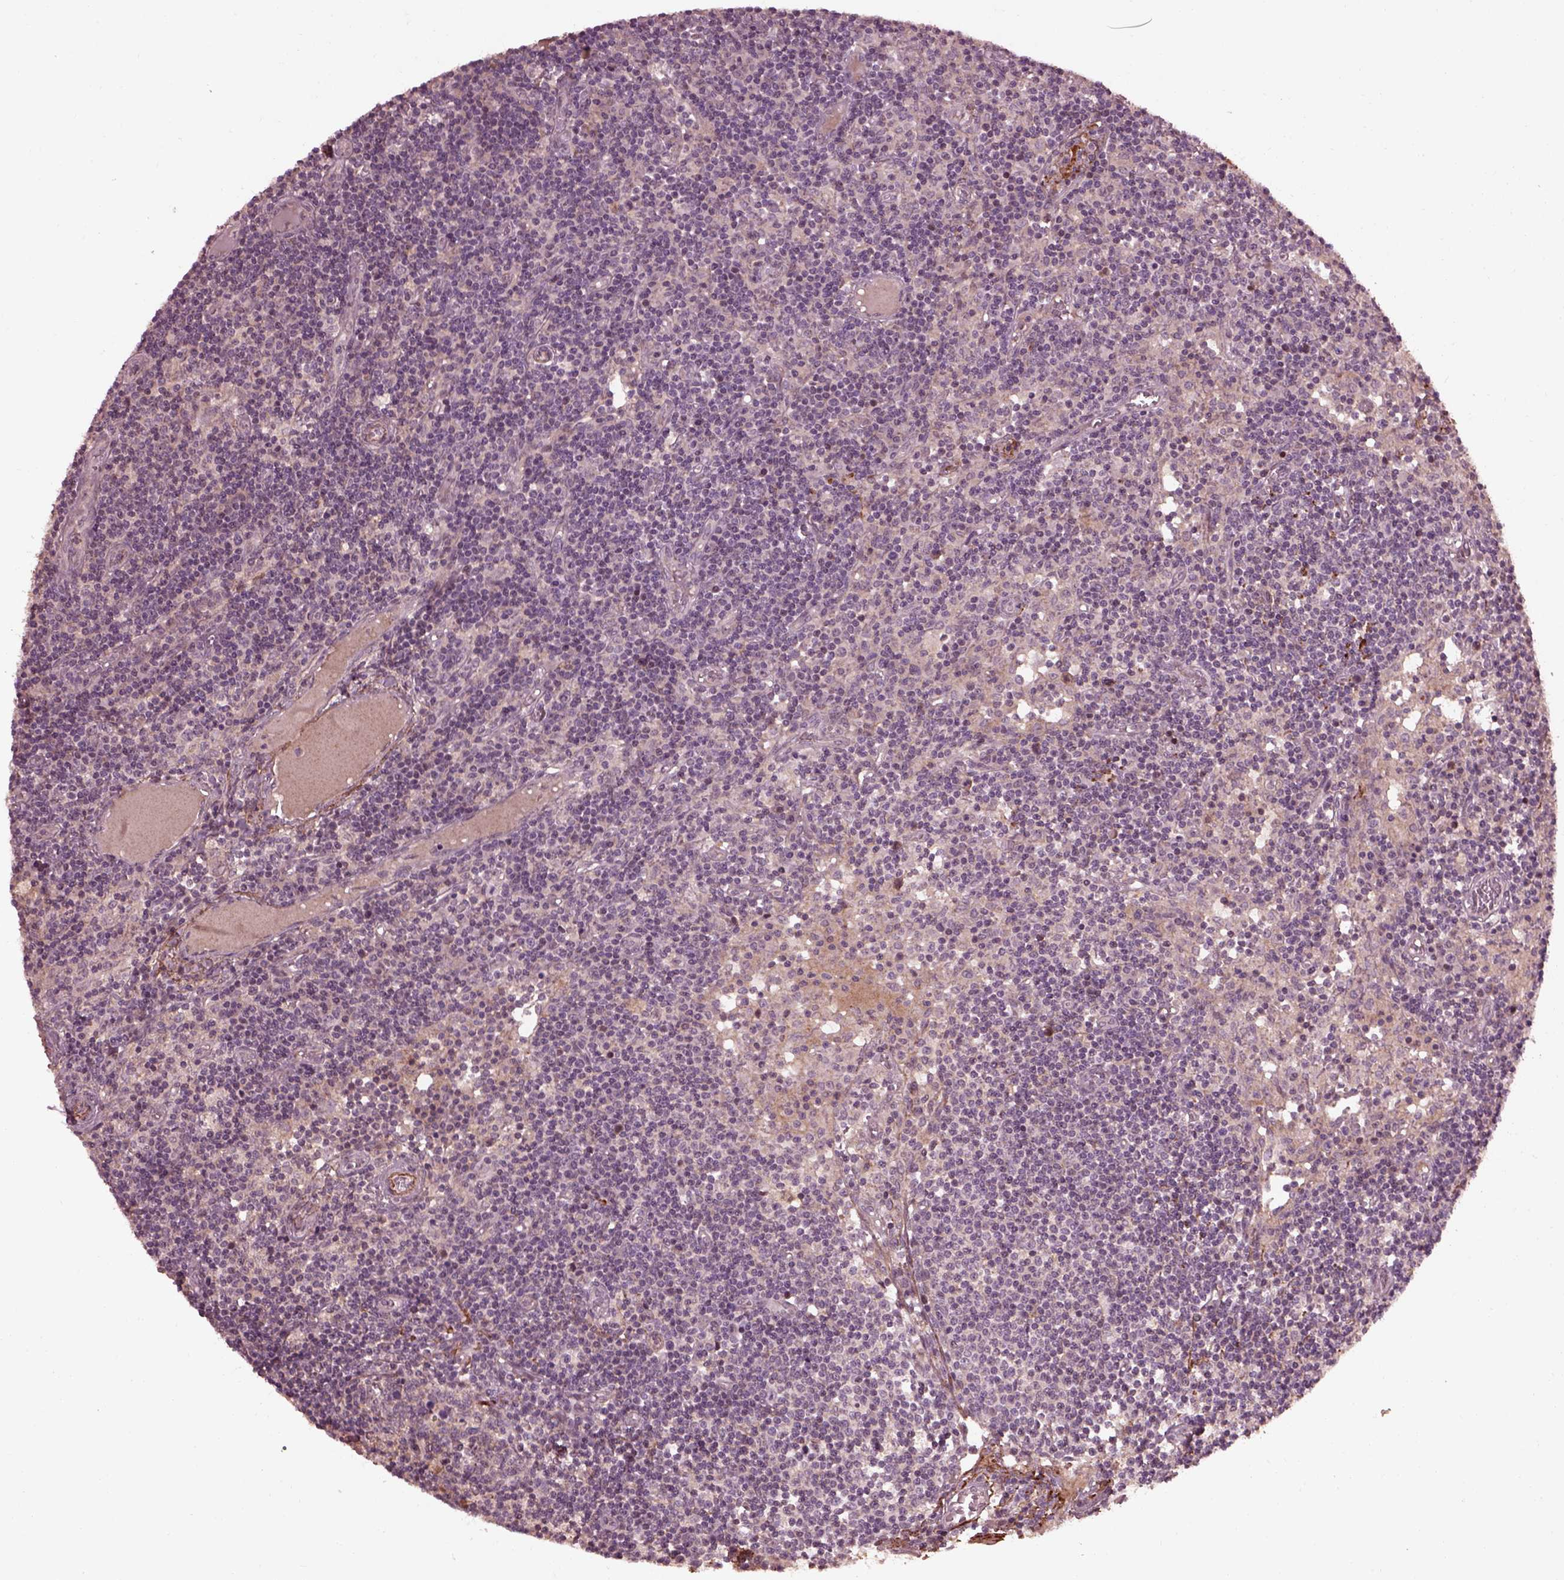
{"staining": {"intensity": "negative", "quantity": "none", "location": "none"}, "tissue": "lymph node", "cell_type": "Germinal center cells", "image_type": "normal", "snomed": [{"axis": "morphology", "description": "Normal tissue, NOS"}, {"axis": "topography", "description": "Lymph node"}], "caption": "IHC micrograph of benign lymph node: human lymph node stained with DAB (3,3'-diaminobenzidine) demonstrates no significant protein positivity in germinal center cells.", "gene": "EFEMP1", "patient": {"sex": "female", "age": 72}}